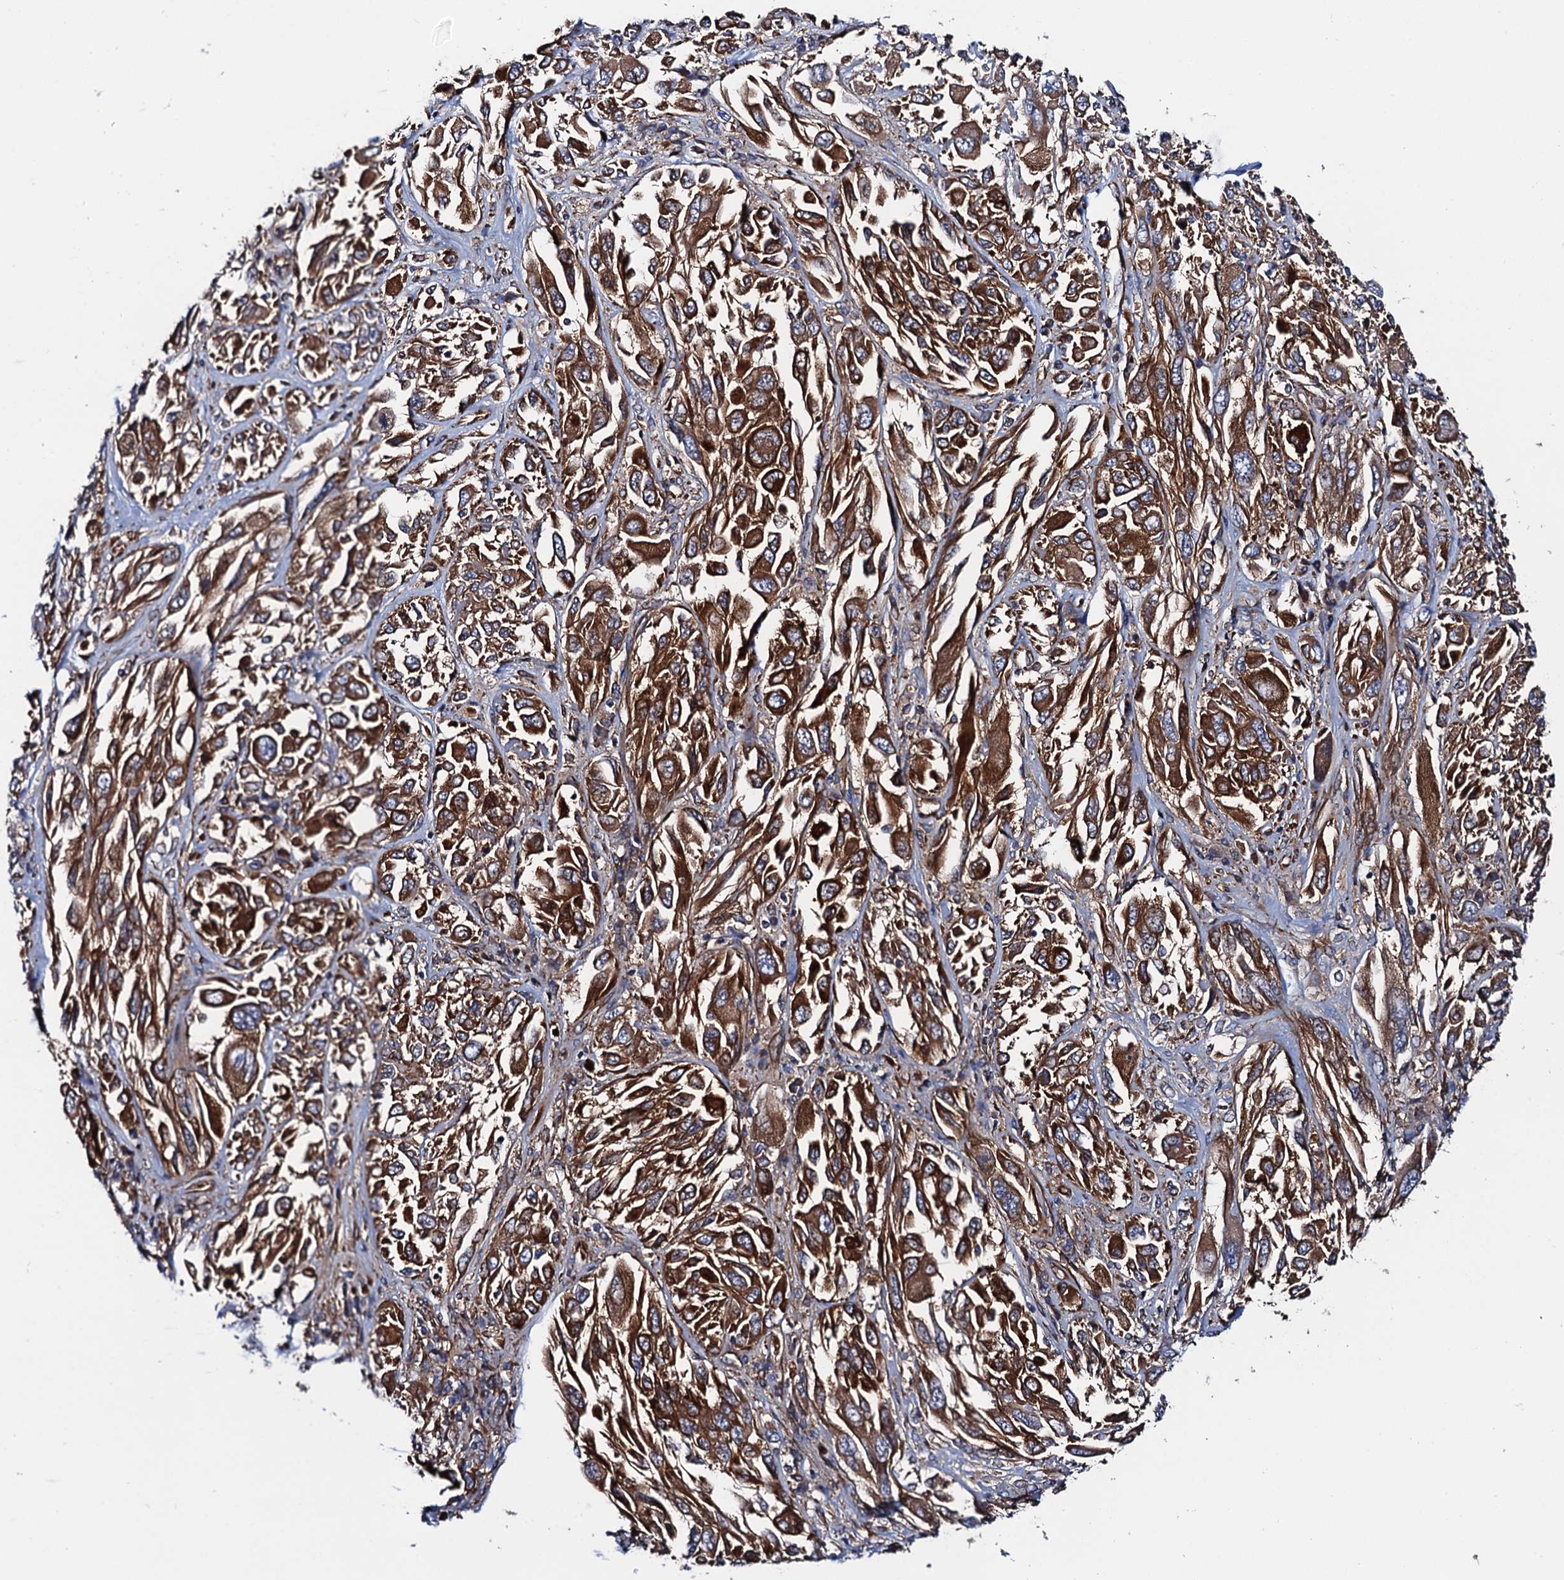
{"staining": {"intensity": "strong", "quantity": ">75%", "location": "cytoplasmic/membranous"}, "tissue": "melanoma", "cell_type": "Tumor cells", "image_type": "cancer", "snomed": [{"axis": "morphology", "description": "Malignant melanoma, NOS"}, {"axis": "topography", "description": "Skin"}], "caption": "The immunohistochemical stain labels strong cytoplasmic/membranous expression in tumor cells of melanoma tissue. (Stains: DAB in brown, nuclei in blue, Microscopy: brightfield microscopy at high magnification).", "gene": "MRPL48", "patient": {"sex": "female", "age": 91}}